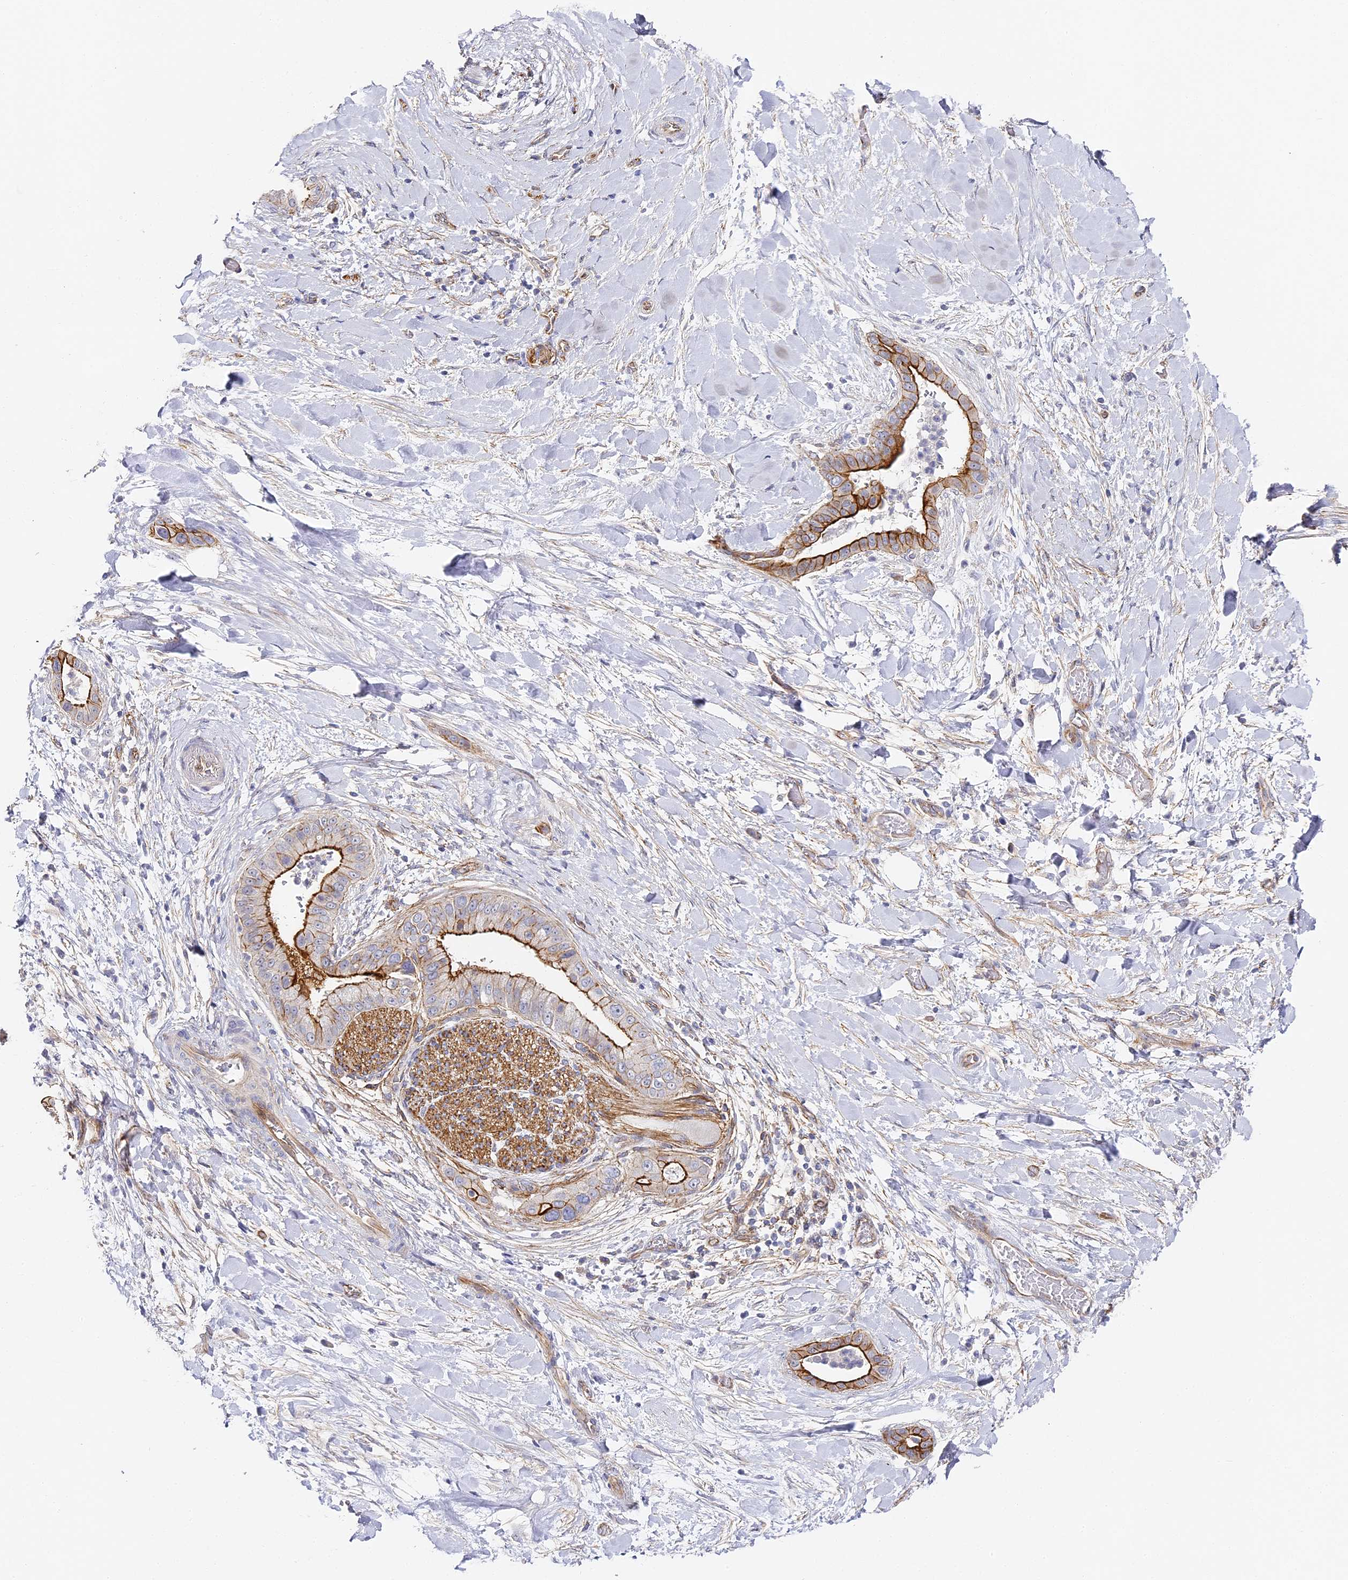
{"staining": {"intensity": "moderate", "quantity": ">75%", "location": "cytoplasmic/membranous"}, "tissue": "liver cancer", "cell_type": "Tumor cells", "image_type": "cancer", "snomed": [{"axis": "morphology", "description": "Cholangiocarcinoma"}, {"axis": "topography", "description": "Liver"}], "caption": "A brown stain labels moderate cytoplasmic/membranous expression of a protein in human liver cholangiocarcinoma tumor cells.", "gene": "CCDC30", "patient": {"sex": "female", "age": 54}}